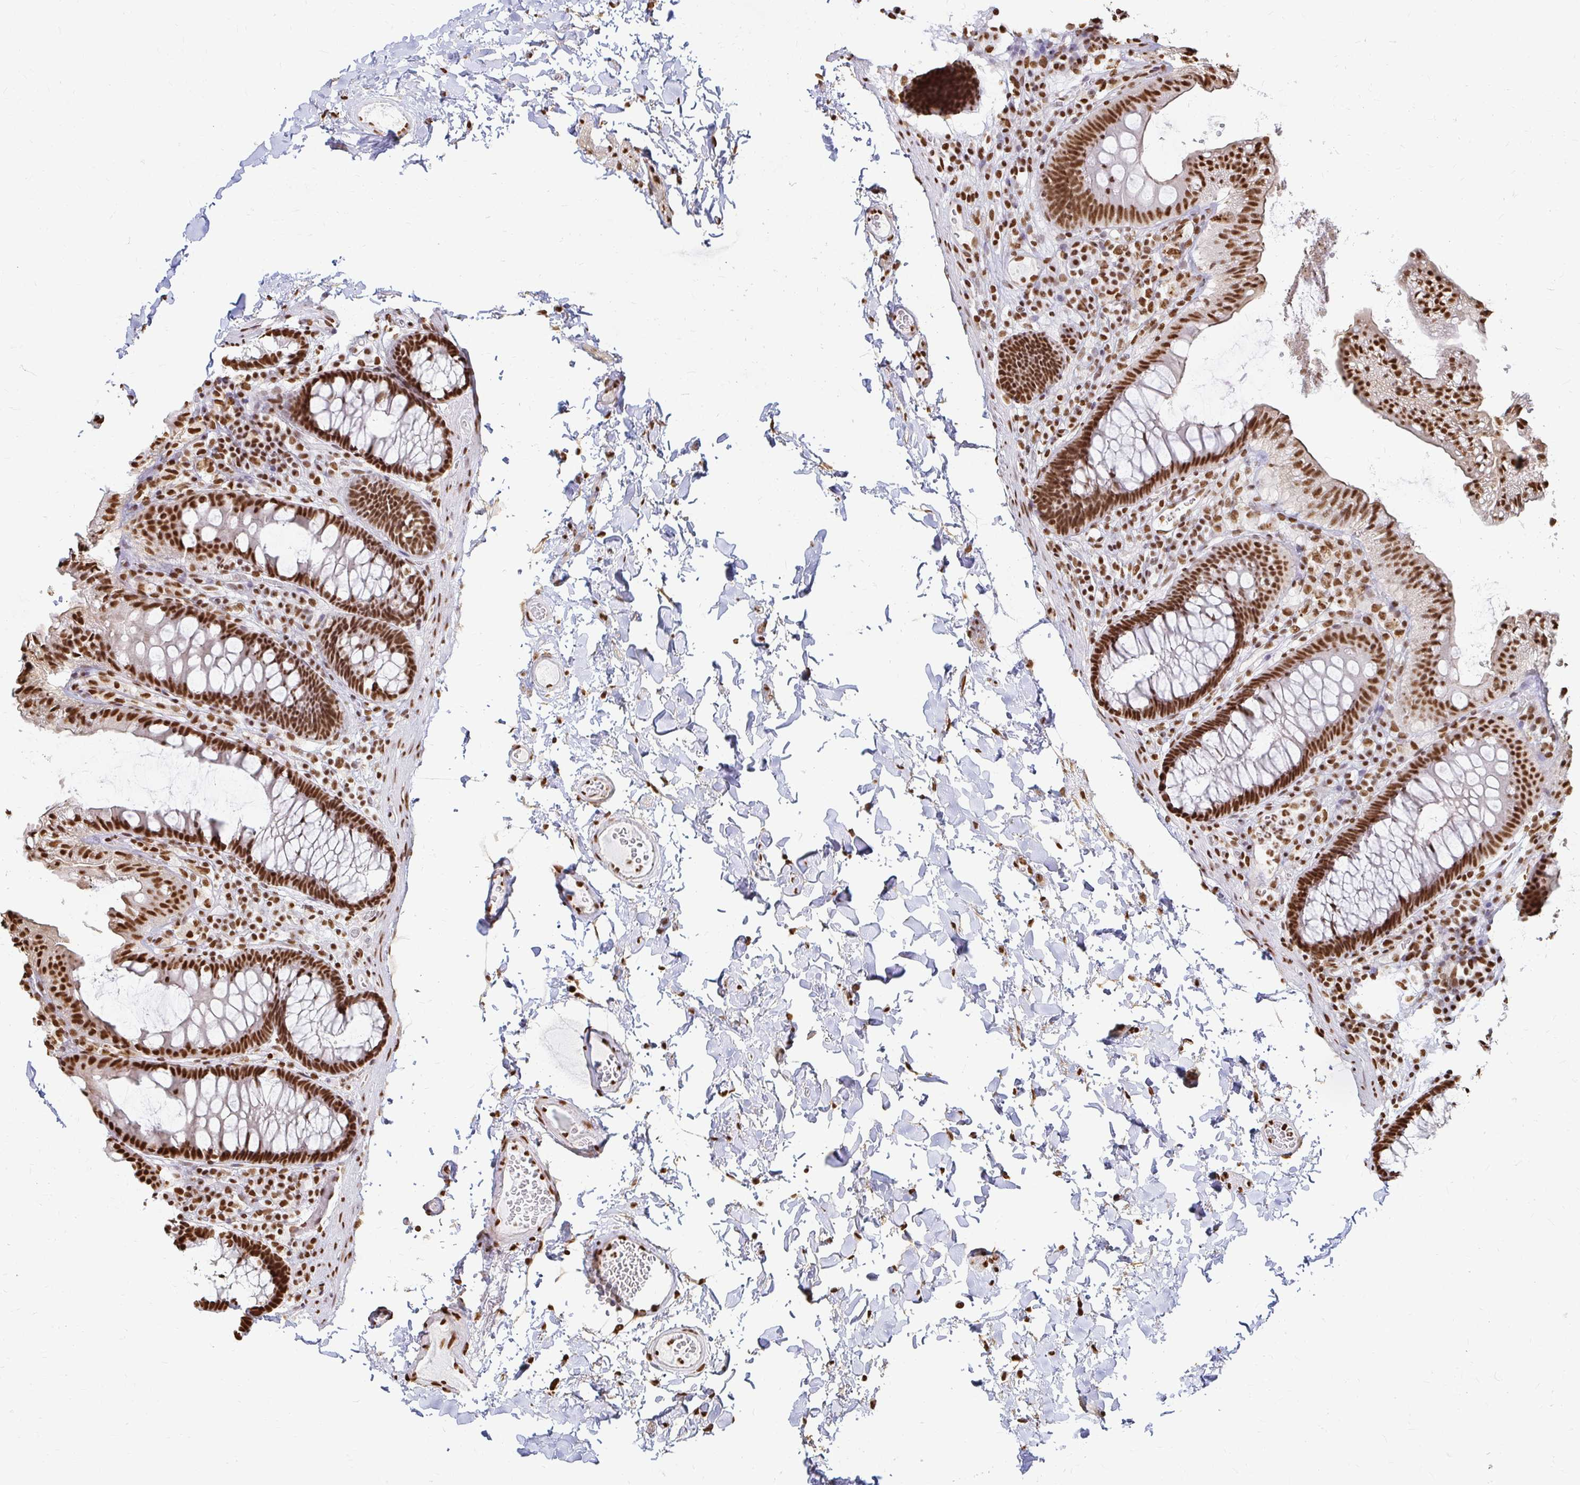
{"staining": {"intensity": "strong", "quantity": ">75%", "location": "nuclear"}, "tissue": "colon", "cell_type": "Endothelial cells", "image_type": "normal", "snomed": [{"axis": "morphology", "description": "Normal tissue, NOS"}, {"axis": "topography", "description": "Colon"}, {"axis": "topography", "description": "Peripheral nerve tissue"}], "caption": "Immunohistochemistry staining of benign colon, which reveals high levels of strong nuclear positivity in about >75% of endothelial cells indicating strong nuclear protein staining. The staining was performed using DAB (3,3'-diaminobenzidine) (brown) for protein detection and nuclei were counterstained in hematoxylin (blue).", "gene": "HNRNPU", "patient": {"sex": "male", "age": 84}}